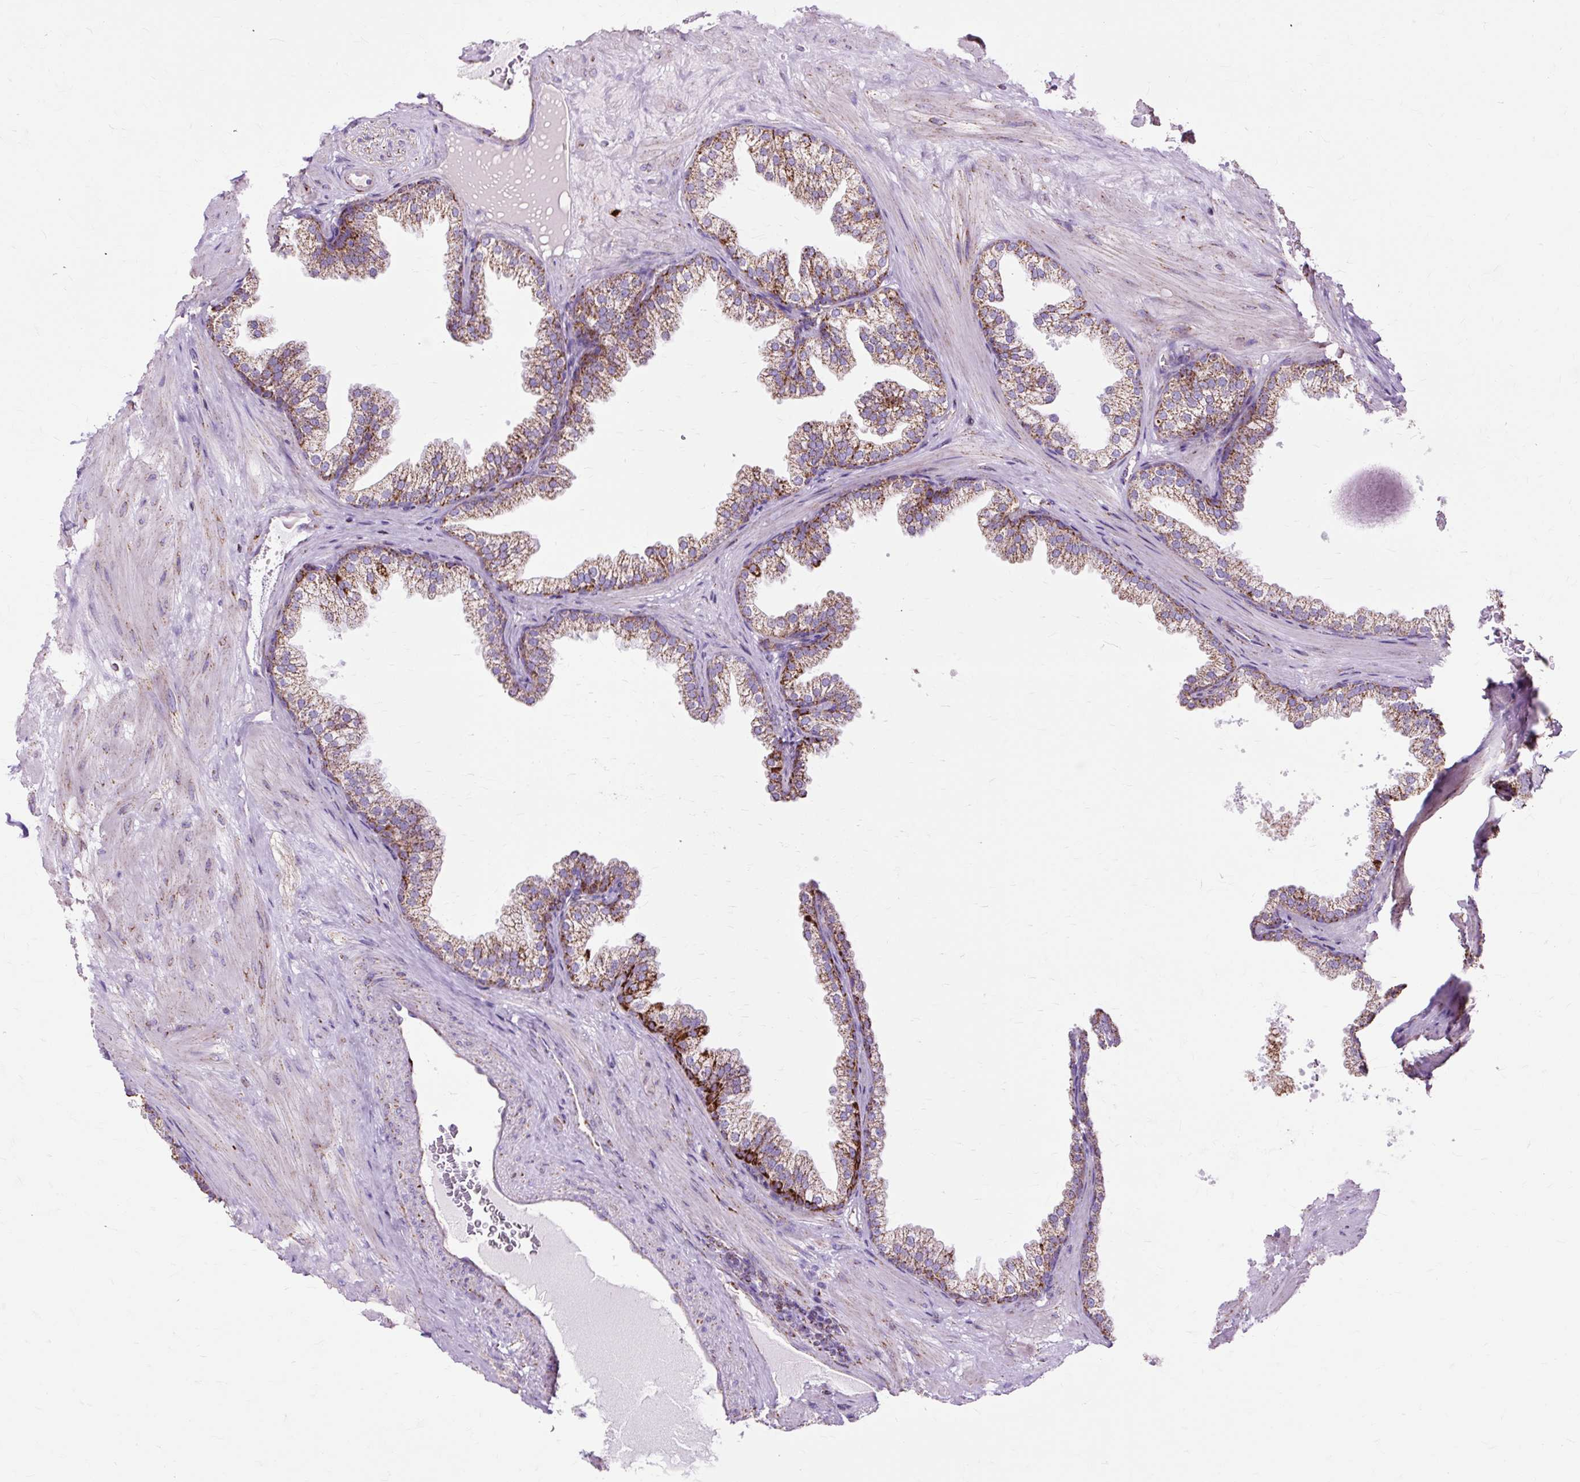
{"staining": {"intensity": "strong", "quantity": "25%-75%", "location": "cytoplasmic/membranous"}, "tissue": "prostate", "cell_type": "Glandular cells", "image_type": "normal", "snomed": [{"axis": "morphology", "description": "Normal tissue, NOS"}, {"axis": "topography", "description": "Prostate"}], "caption": "Benign prostate reveals strong cytoplasmic/membranous expression in about 25%-75% of glandular cells.", "gene": "DLAT", "patient": {"sex": "male", "age": 37}}